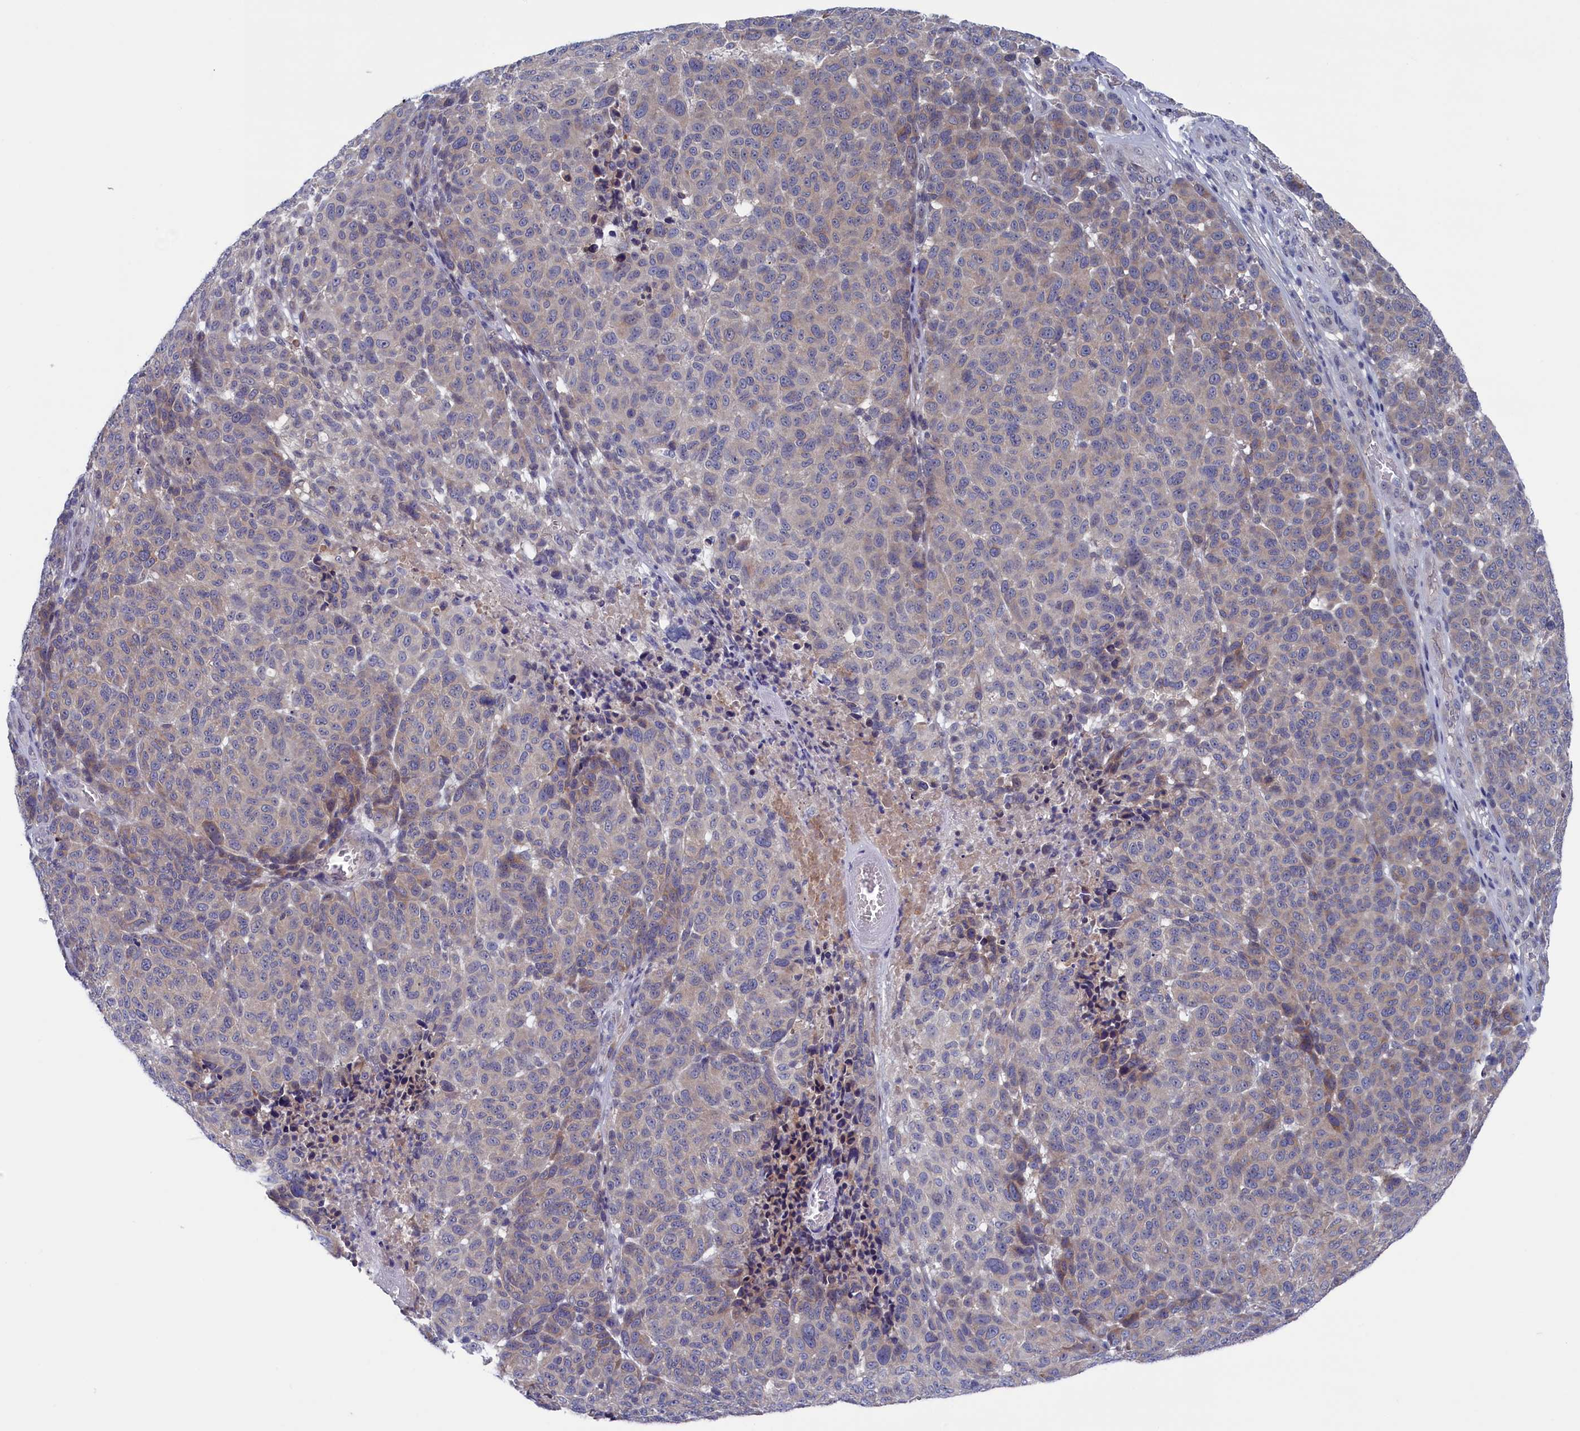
{"staining": {"intensity": "weak", "quantity": "25%-75%", "location": "cytoplasmic/membranous"}, "tissue": "melanoma", "cell_type": "Tumor cells", "image_type": "cancer", "snomed": [{"axis": "morphology", "description": "Malignant melanoma, NOS"}, {"axis": "topography", "description": "Skin"}], "caption": "High-power microscopy captured an IHC histopathology image of melanoma, revealing weak cytoplasmic/membranous positivity in approximately 25%-75% of tumor cells.", "gene": "SPATA13", "patient": {"sex": "male", "age": 49}}